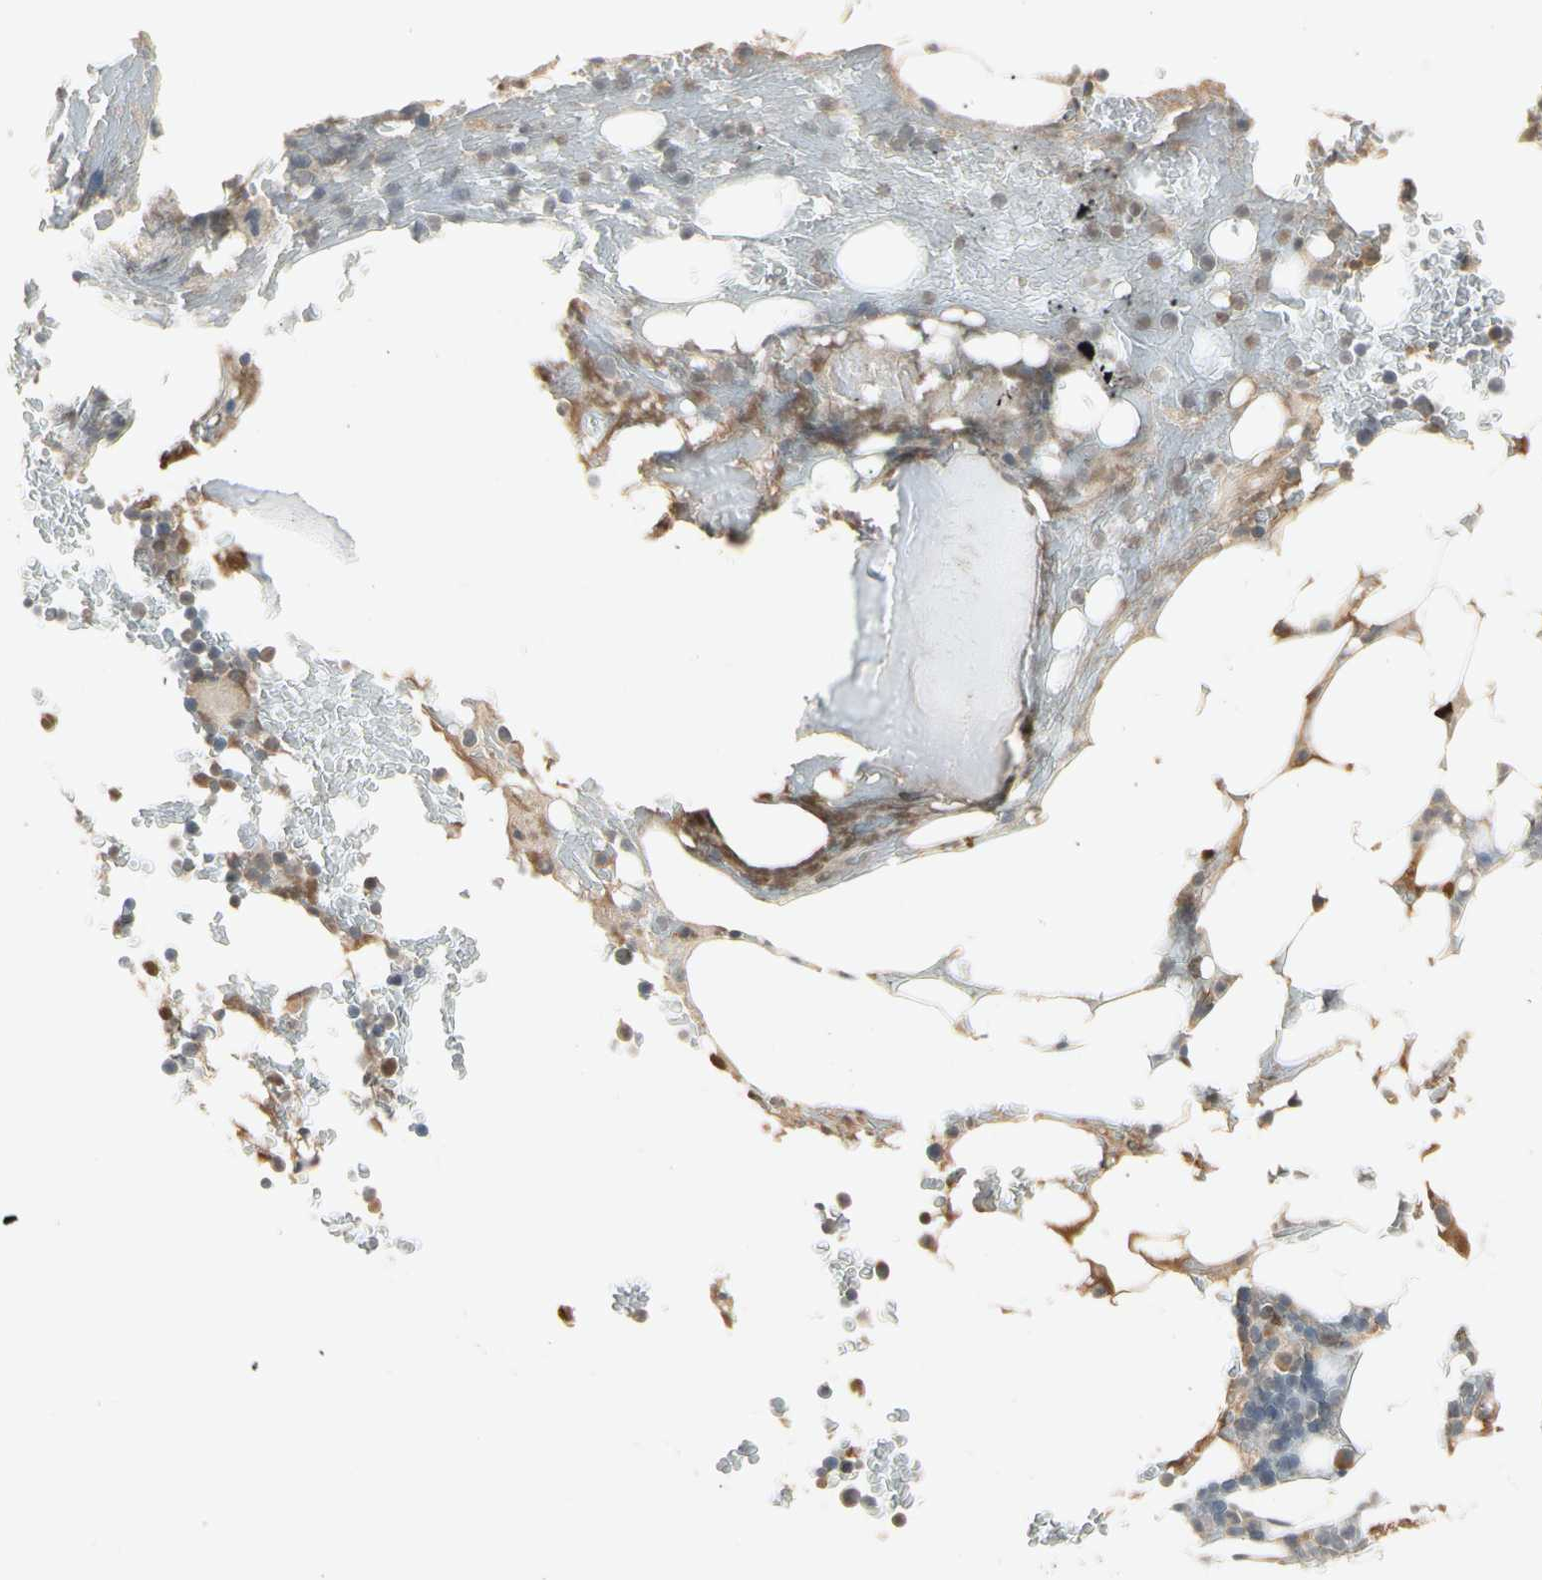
{"staining": {"intensity": "weak", "quantity": "<25%", "location": "cytoplasmic/membranous"}, "tissue": "bone marrow", "cell_type": "Hematopoietic cells", "image_type": "normal", "snomed": [{"axis": "morphology", "description": "Normal tissue, NOS"}, {"axis": "topography", "description": "Bone marrow"}], "caption": "High power microscopy photomicrograph of an immunohistochemistry (IHC) micrograph of benign bone marrow, revealing no significant expression in hematopoietic cells.", "gene": "CCL4", "patient": {"sex": "female", "age": 66}}